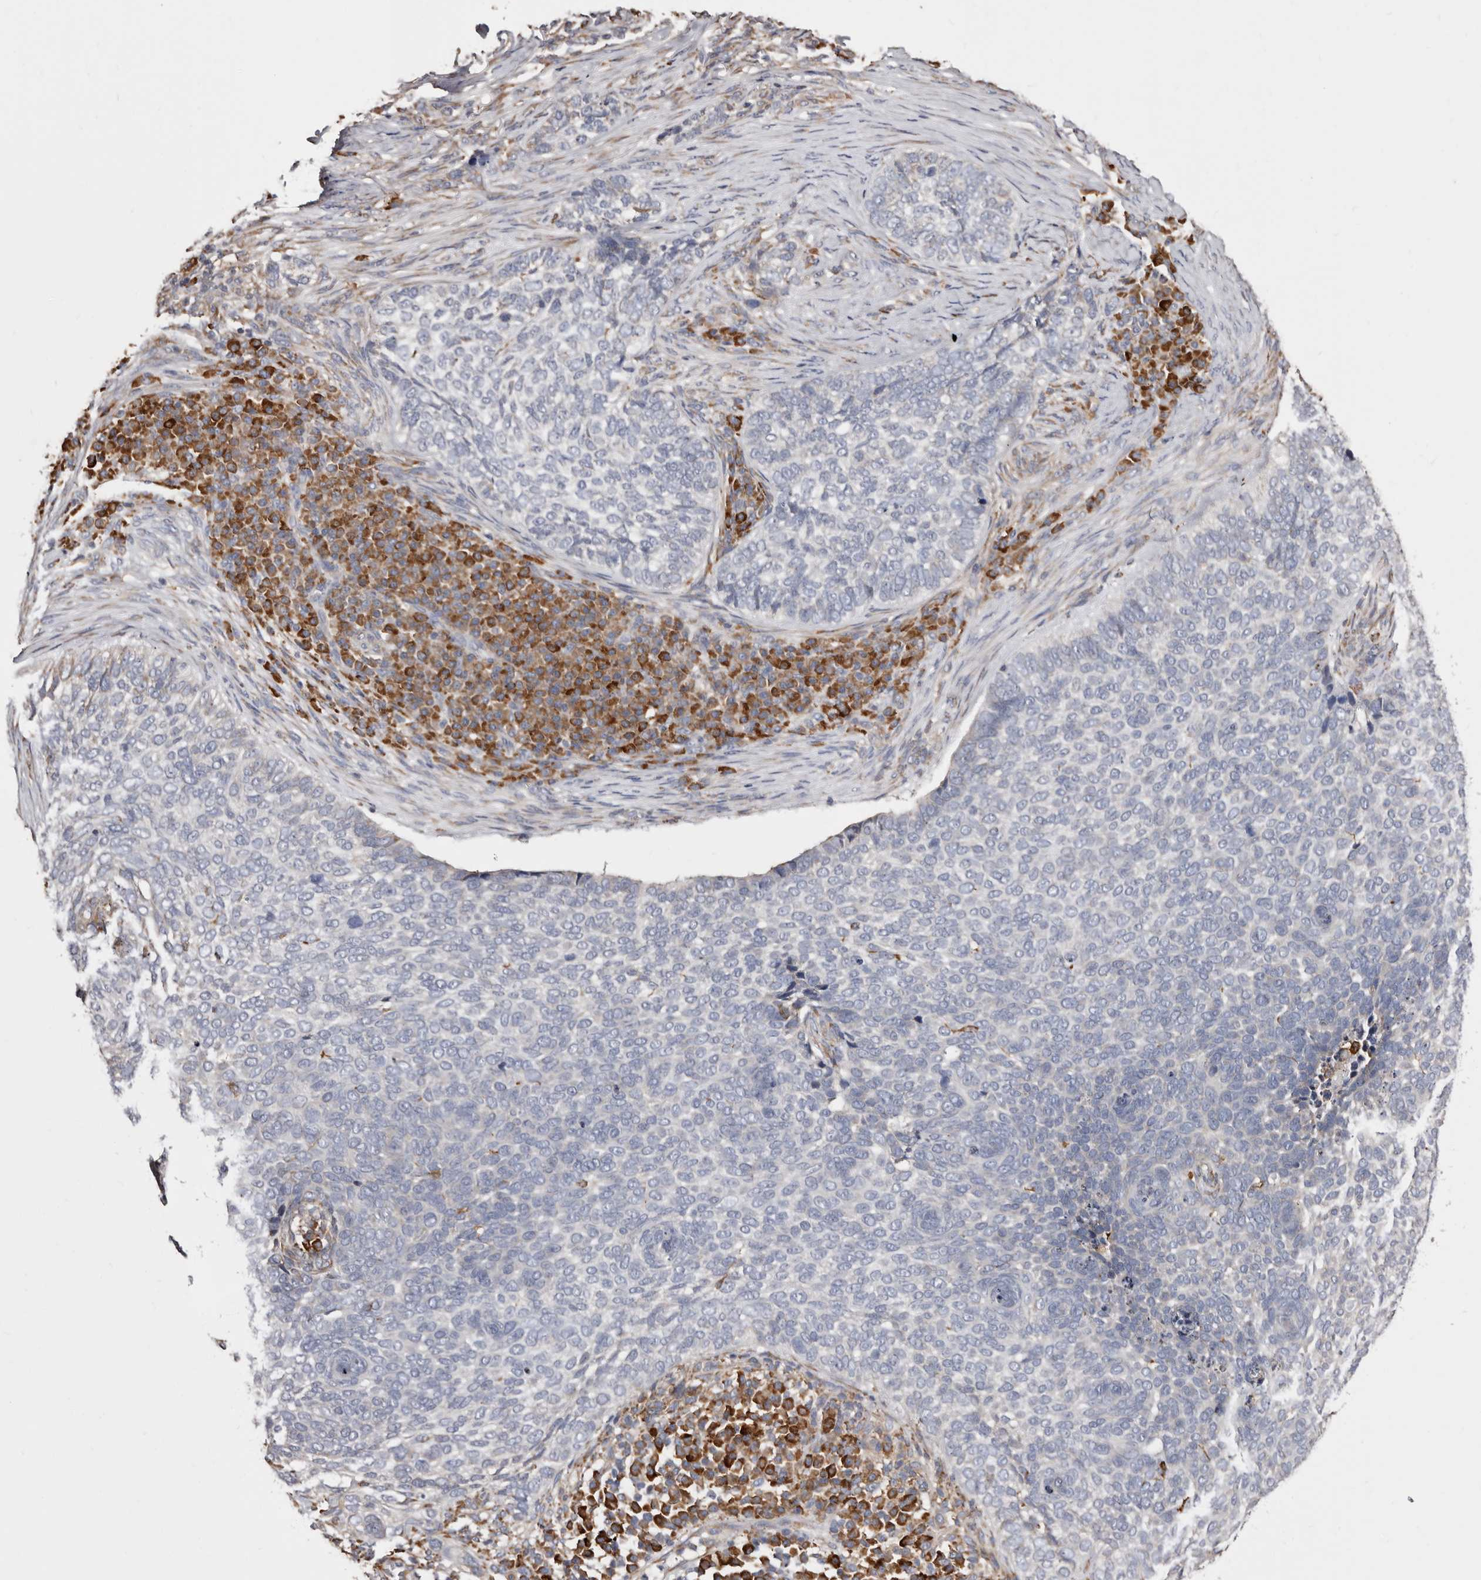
{"staining": {"intensity": "negative", "quantity": "none", "location": "none"}, "tissue": "skin cancer", "cell_type": "Tumor cells", "image_type": "cancer", "snomed": [{"axis": "morphology", "description": "Basal cell carcinoma"}, {"axis": "topography", "description": "Skin"}], "caption": "IHC of human skin basal cell carcinoma exhibits no expression in tumor cells. Nuclei are stained in blue.", "gene": "ACBD6", "patient": {"sex": "female", "age": 64}}